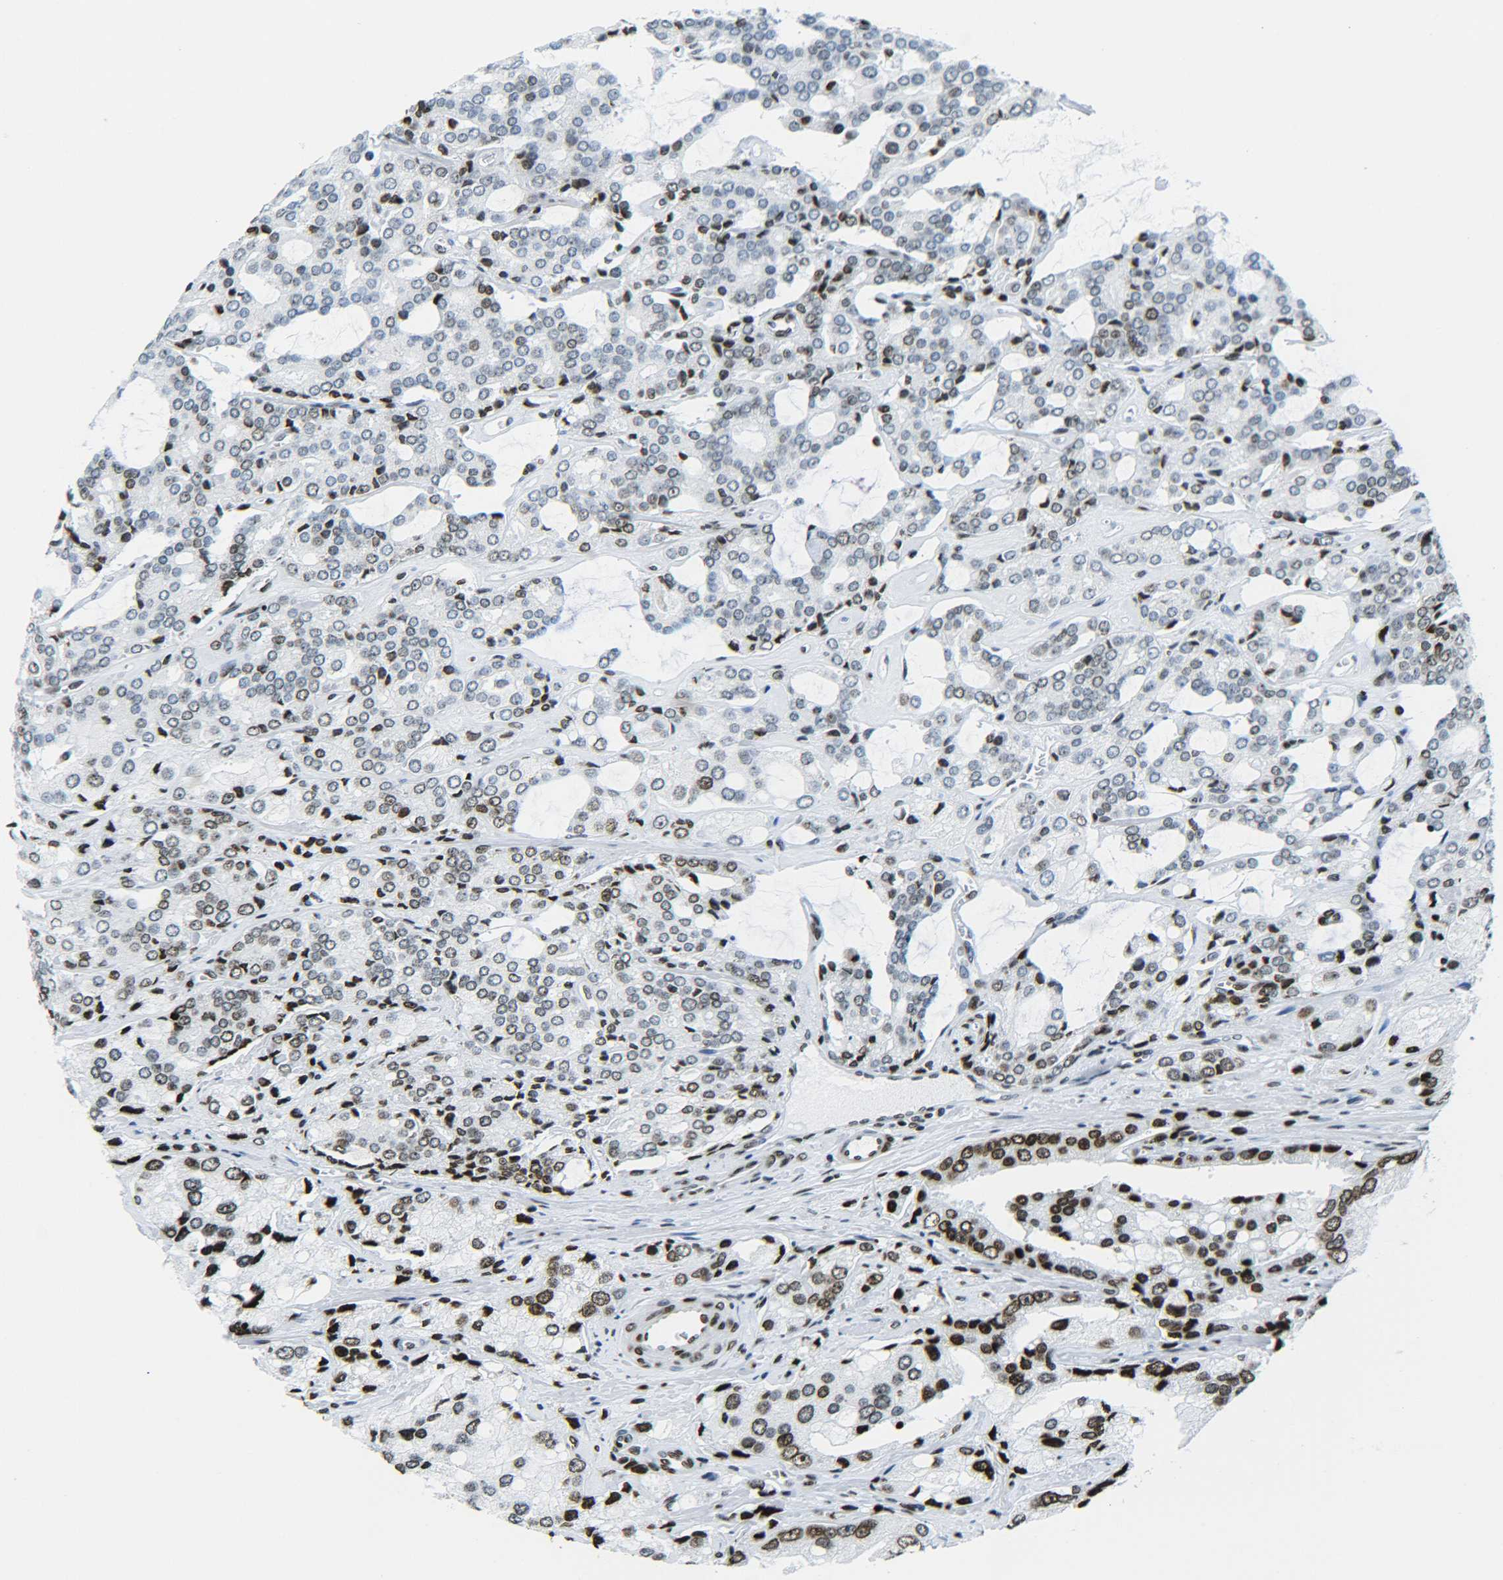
{"staining": {"intensity": "moderate", "quantity": "<25%", "location": "nuclear"}, "tissue": "prostate cancer", "cell_type": "Tumor cells", "image_type": "cancer", "snomed": [{"axis": "morphology", "description": "Adenocarcinoma, High grade"}, {"axis": "topography", "description": "Prostate"}], "caption": "Protein staining of prostate adenocarcinoma (high-grade) tissue demonstrates moderate nuclear staining in approximately <25% of tumor cells. The protein of interest is shown in brown color, while the nuclei are stained blue.", "gene": "H2AX", "patient": {"sex": "male", "age": 67}}